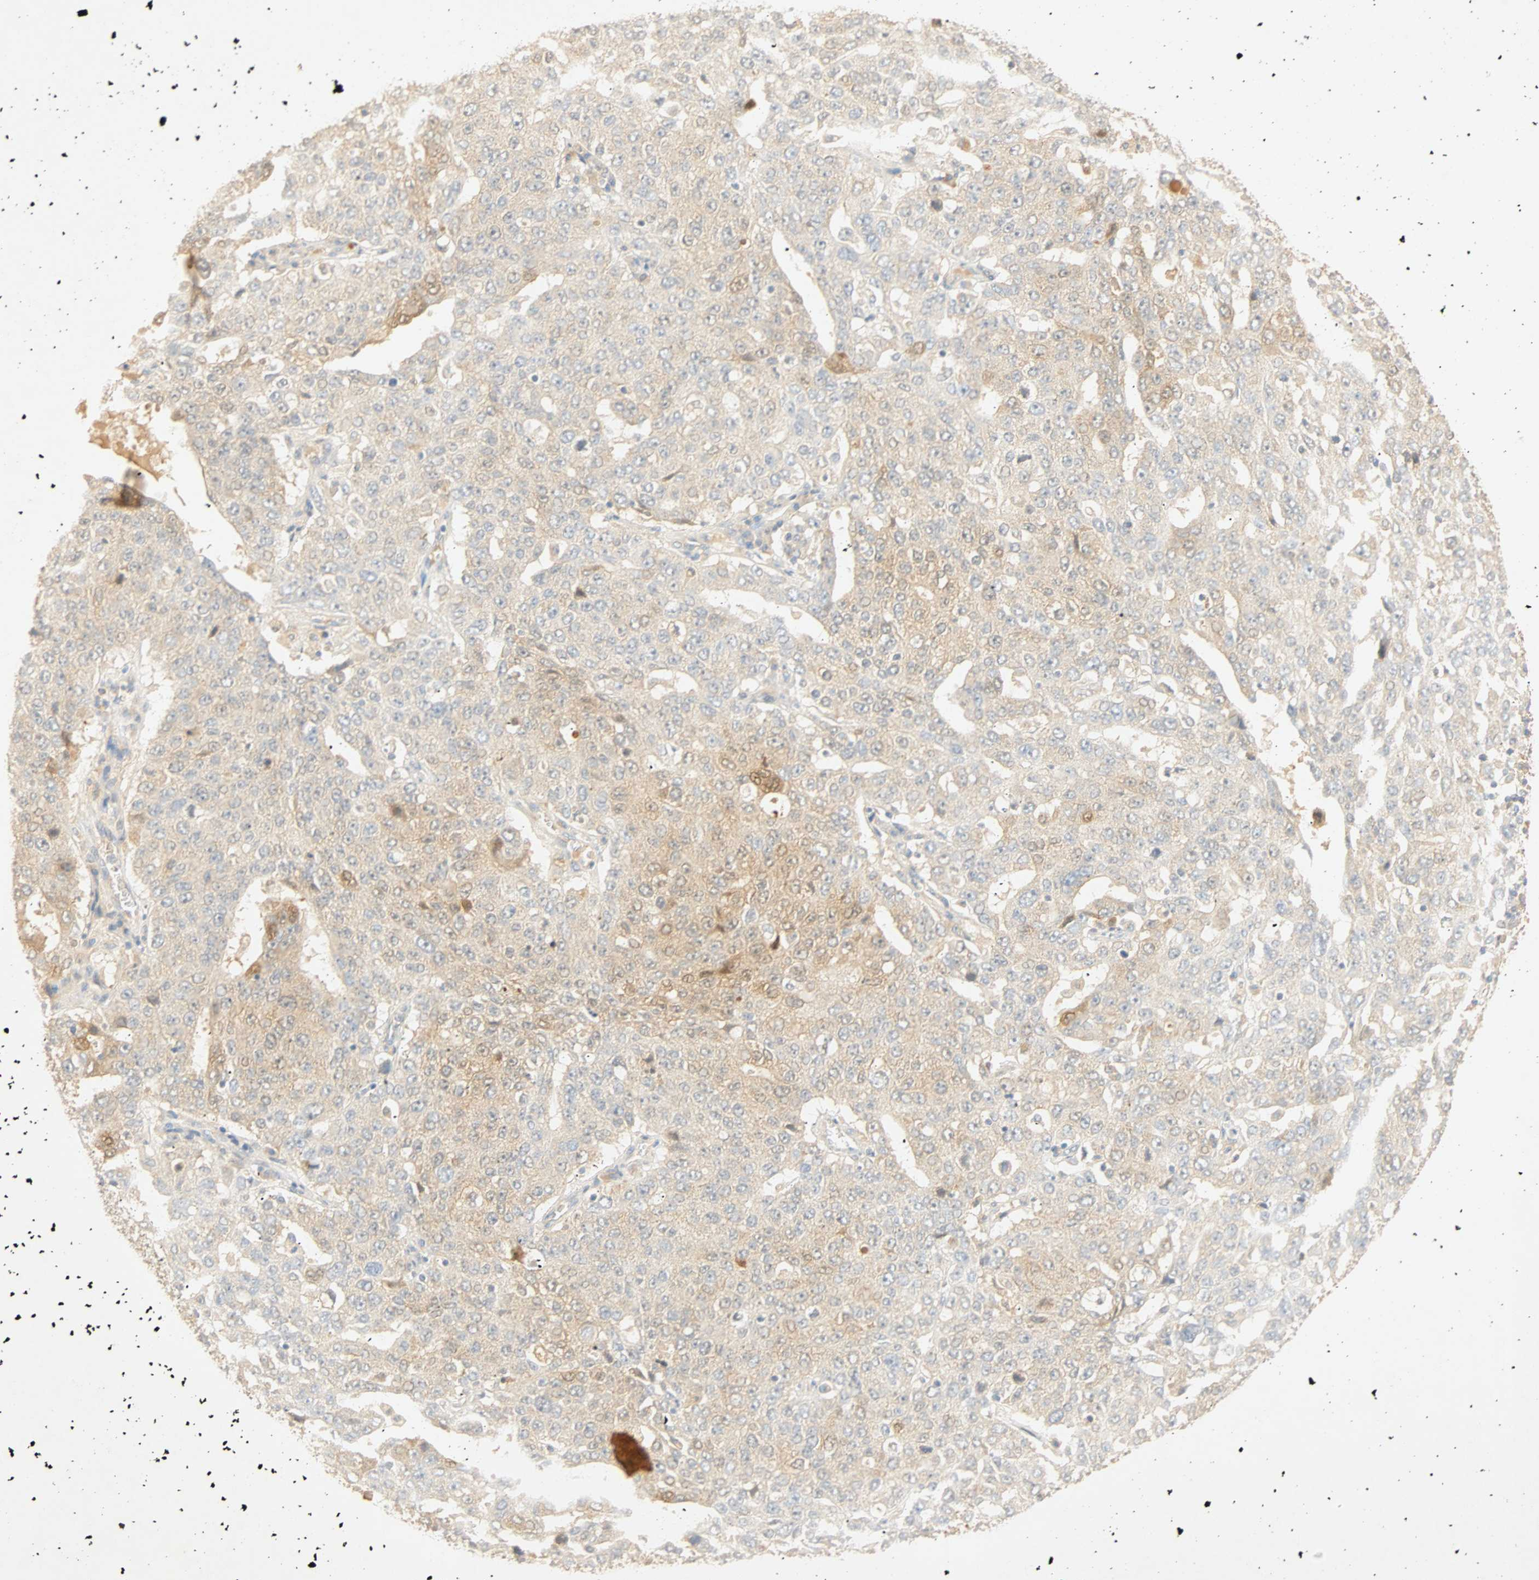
{"staining": {"intensity": "moderate", "quantity": "25%-75%", "location": "cytoplasmic/membranous"}, "tissue": "ovarian cancer", "cell_type": "Tumor cells", "image_type": "cancer", "snomed": [{"axis": "morphology", "description": "Carcinoma, endometroid"}, {"axis": "topography", "description": "Ovary"}], "caption": "Moderate cytoplasmic/membranous protein staining is identified in approximately 25%-75% of tumor cells in ovarian cancer (endometroid carcinoma).", "gene": "SELENBP1", "patient": {"sex": "female", "age": 62}}